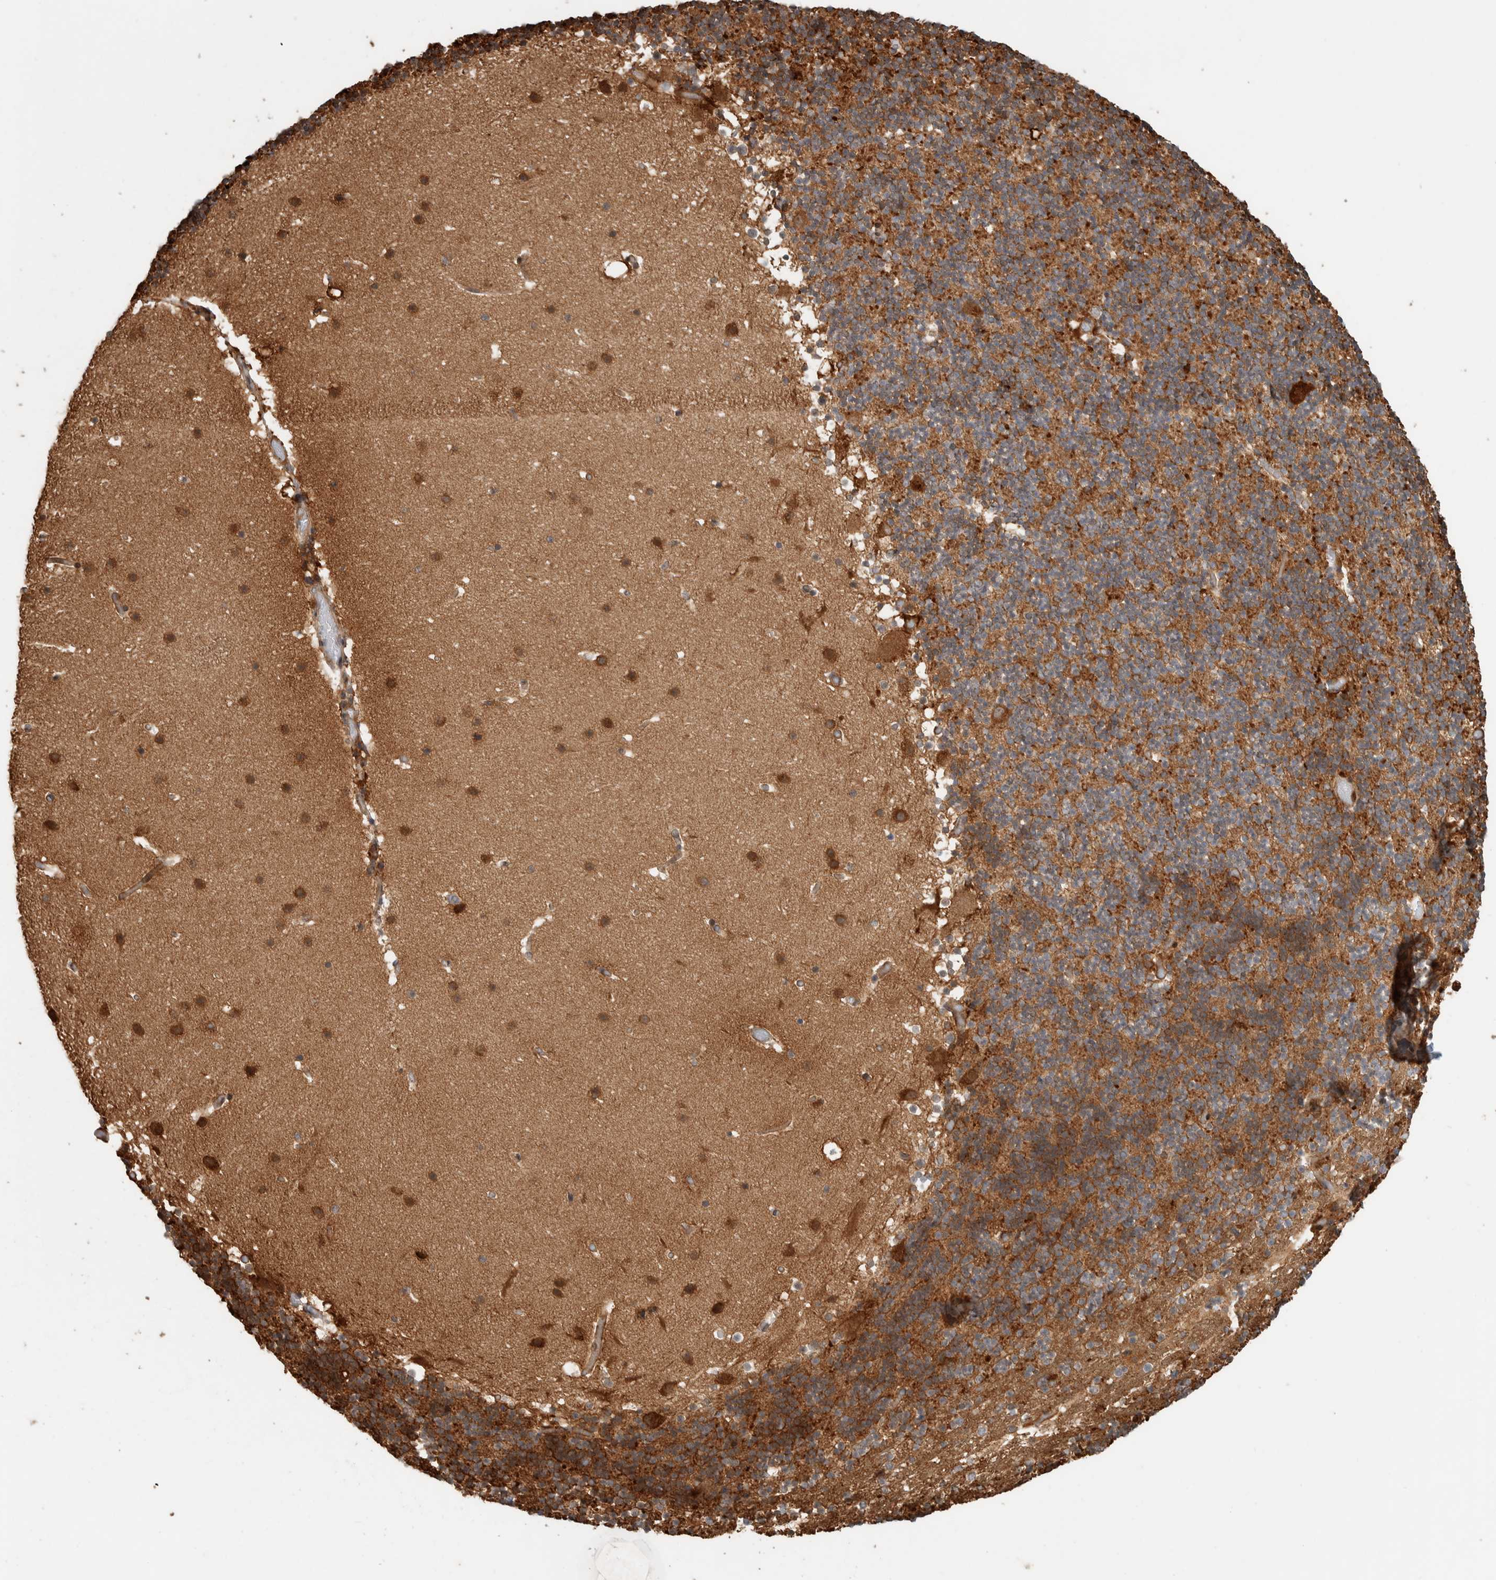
{"staining": {"intensity": "moderate", "quantity": ">75%", "location": "cytoplasmic/membranous"}, "tissue": "cerebellum", "cell_type": "Cells in granular layer", "image_type": "normal", "snomed": [{"axis": "morphology", "description": "Normal tissue, NOS"}, {"axis": "topography", "description": "Cerebellum"}], "caption": "Immunohistochemistry of normal human cerebellum shows medium levels of moderate cytoplasmic/membranous staining in about >75% of cells in granular layer.", "gene": "CNTROB", "patient": {"sex": "male", "age": 57}}